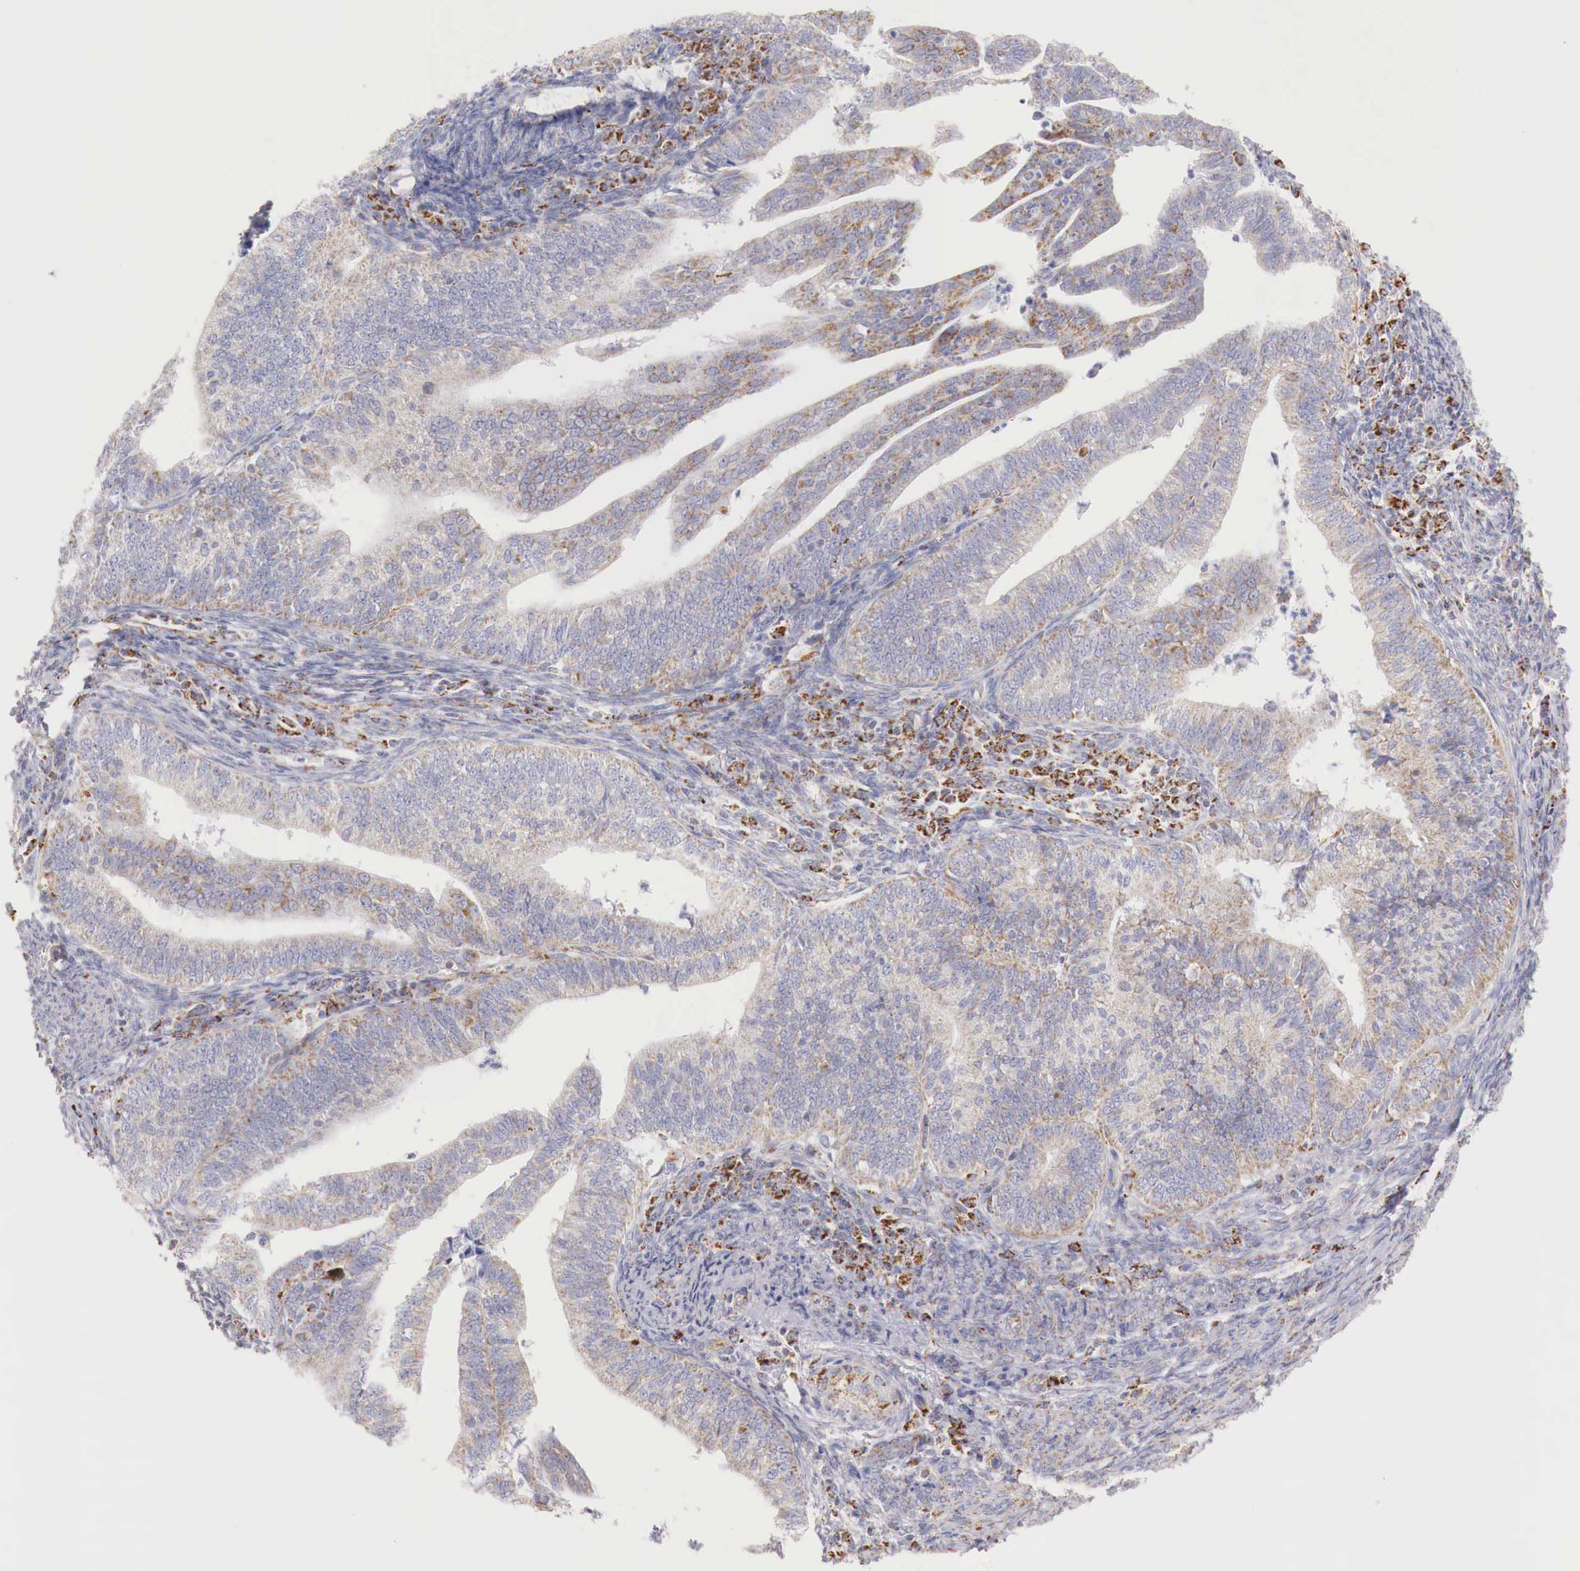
{"staining": {"intensity": "weak", "quantity": "25%-75%", "location": "cytoplasmic/membranous"}, "tissue": "endometrial cancer", "cell_type": "Tumor cells", "image_type": "cancer", "snomed": [{"axis": "morphology", "description": "Adenocarcinoma, NOS"}, {"axis": "topography", "description": "Endometrium"}], "caption": "Weak cytoplasmic/membranous protein positivity is appreciated in approximately 25%-75% of tumor cells in endometrial cancer.", "gene": "IDH3G", "patient": {"sex": "female", "age": 66}}